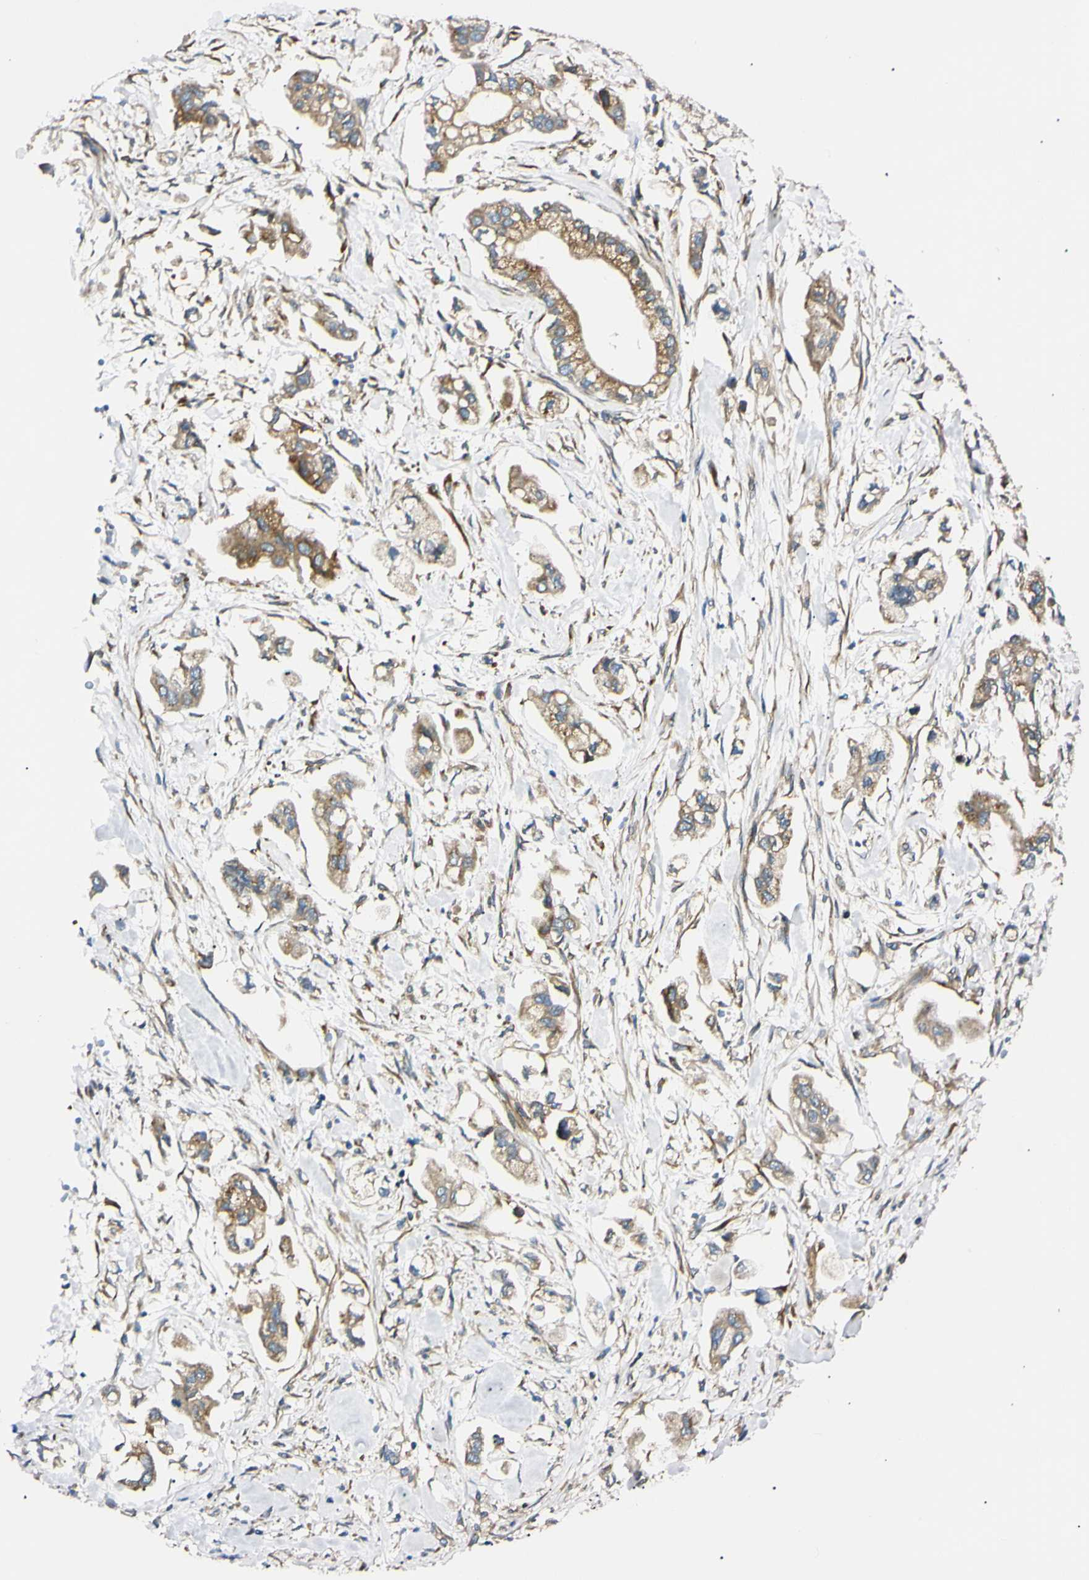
{"staining": {"intensity": "weak", "quantity": ">75%", "location": "cytoplasmic/membranous"}, "tissue": "stomach cancer", "cell_type": "Tumor cells", "image_type": "cancer", "snomed": [{"axis": "morphology", "description": "Adenocarcinoma, NOS"}, {"axis": "topography", "description": "Stomach"}], "caption": "A high-resolution photomicrograph shows immunohistochemistry staining of stomach cancer (adenocarcinoma), which displays weak cytoplasmic/membranous positivity in about >75% of tumor cells. (DAB (3,3'-diaminobenzidine) IHC with brightfield microscopy, high magnification).", "gene": "IER3IP1", "patient": {"sex": "male", "age": 62}}